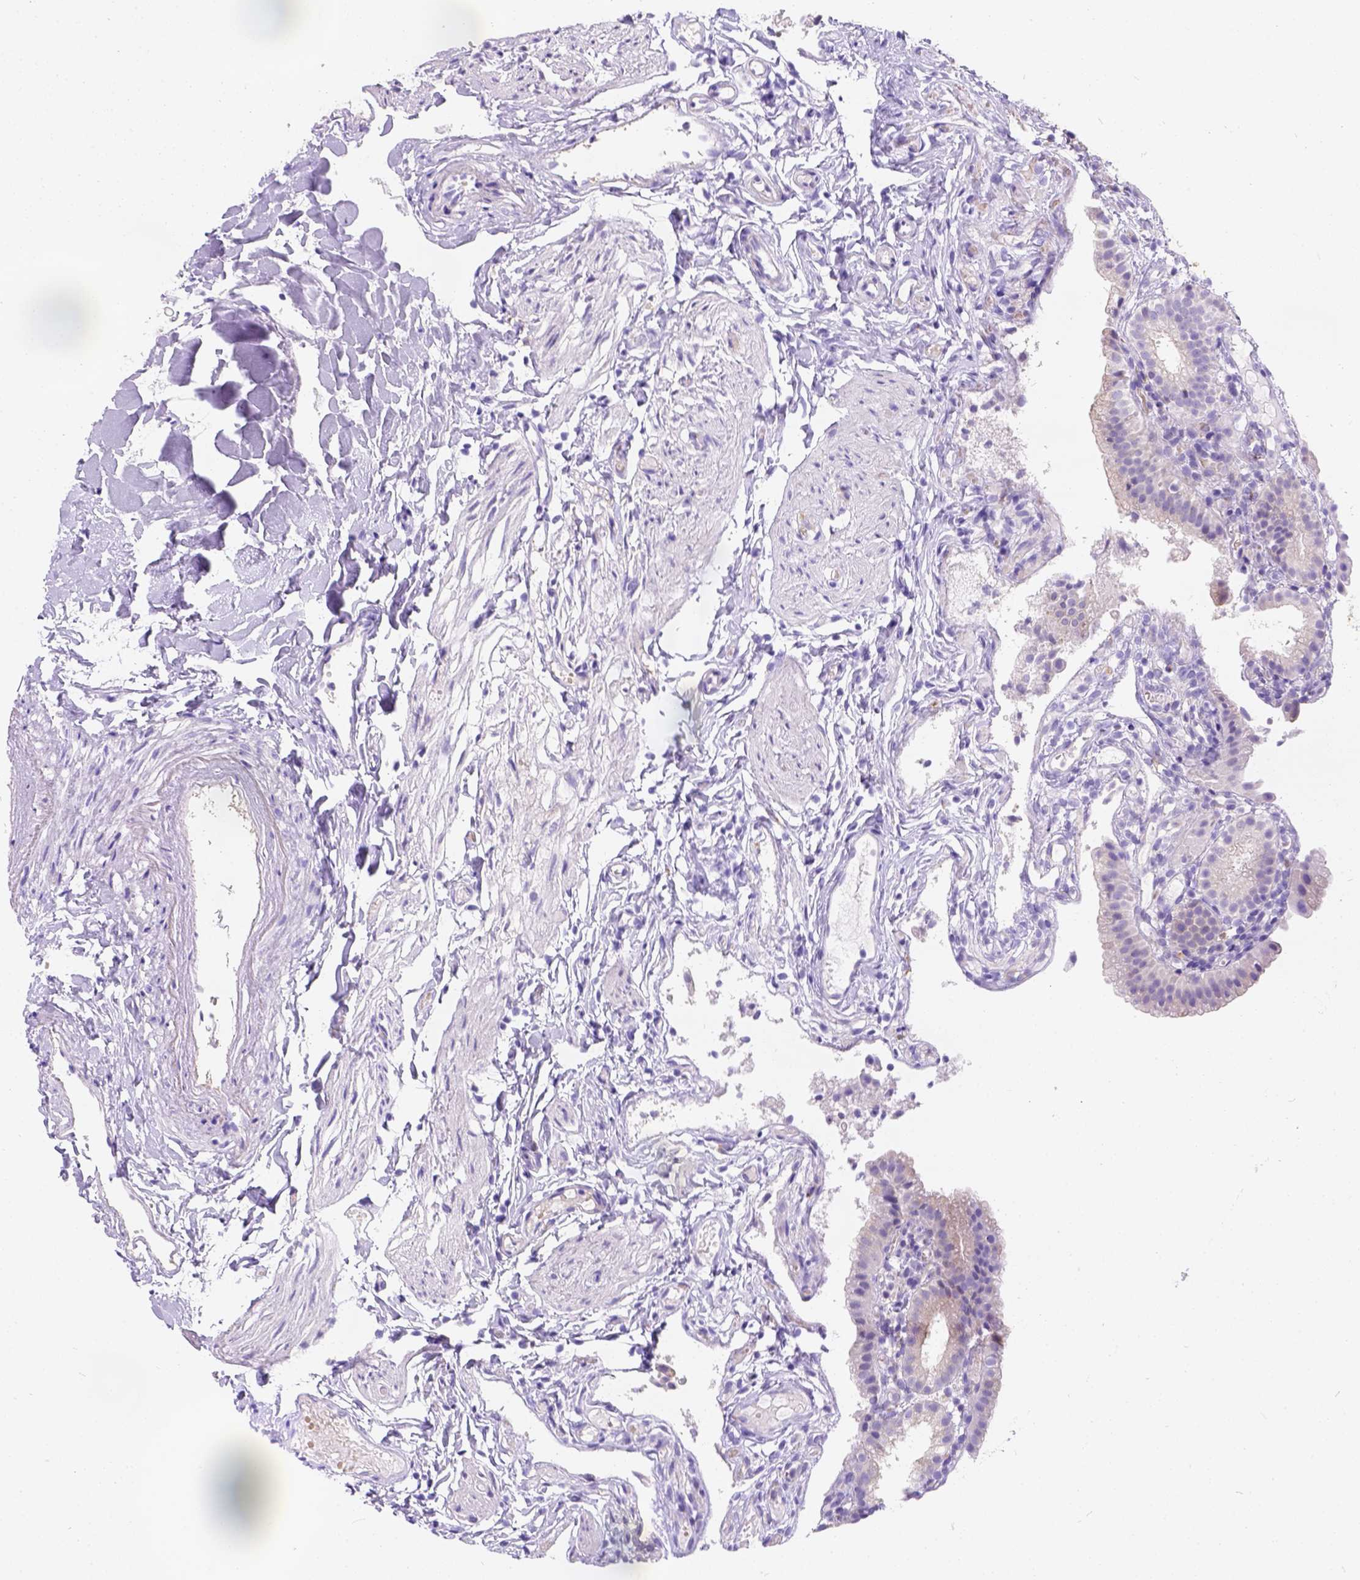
{"staining": {"intensity": "negative", "quantity": "none", "location": "none"}, "tissue": "gallbladder", "cell_type": "Glandular cells", "image_type": "normal", "snomed": [{"axis": "morphology", "description": "Normal tissue, NOS"}, {"axis": "topography", "description": "Gallbladder"}], "caption": "High power microscopy histopathology image of an immunohistochemistry (IHC) image of normal gallbladder, revealing no significant positivity in glandular cells. Brightfield microscopy of immunohistochemistry stained with DAB (brown) and hematoxylin (blue), captured at high magnification.", "gene": "PHF7", "patient": {"sex": "female", "age": 47}}